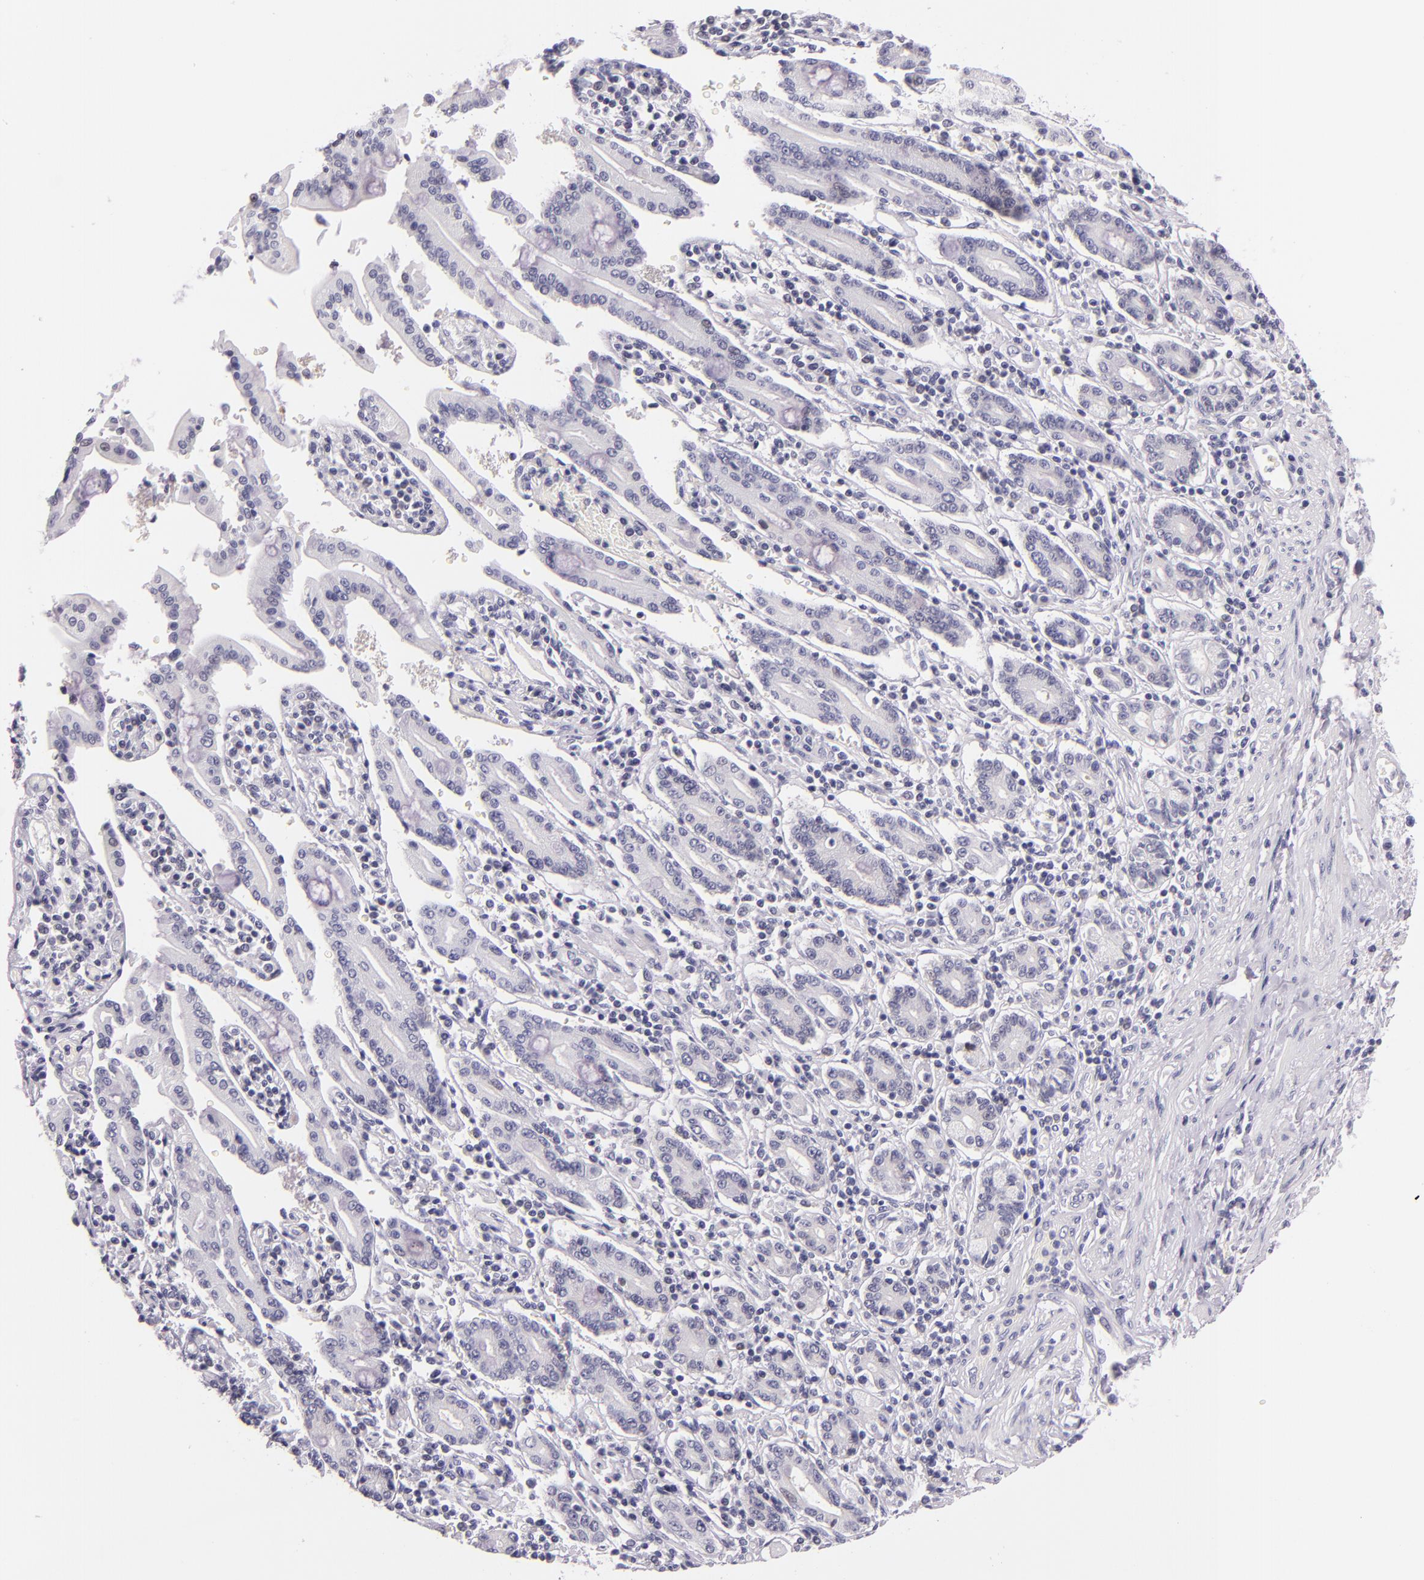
{"staining": {"intensity": "negative", "quantity": "none", "location": "none"}, "tissue": "pancreatic cancer", "cell_type": "Tumor cells", "image_type": "cancer", "snomed": [{"axis": "morphology", "description": "Adenocarcinoma, NOS"}, {"axis": "topography", "description": "Pancreas"}], "caption": "High magnification brightfield microscopy of pancreatic cancer stained with DAB (3,3'-diaminobenzidine) (brown) and counterstained with hematoxylin (blue): tumor cells show no significant staining.", "gene": "HSP90AA1", "patient": {"sex": "female", "age": 57}}